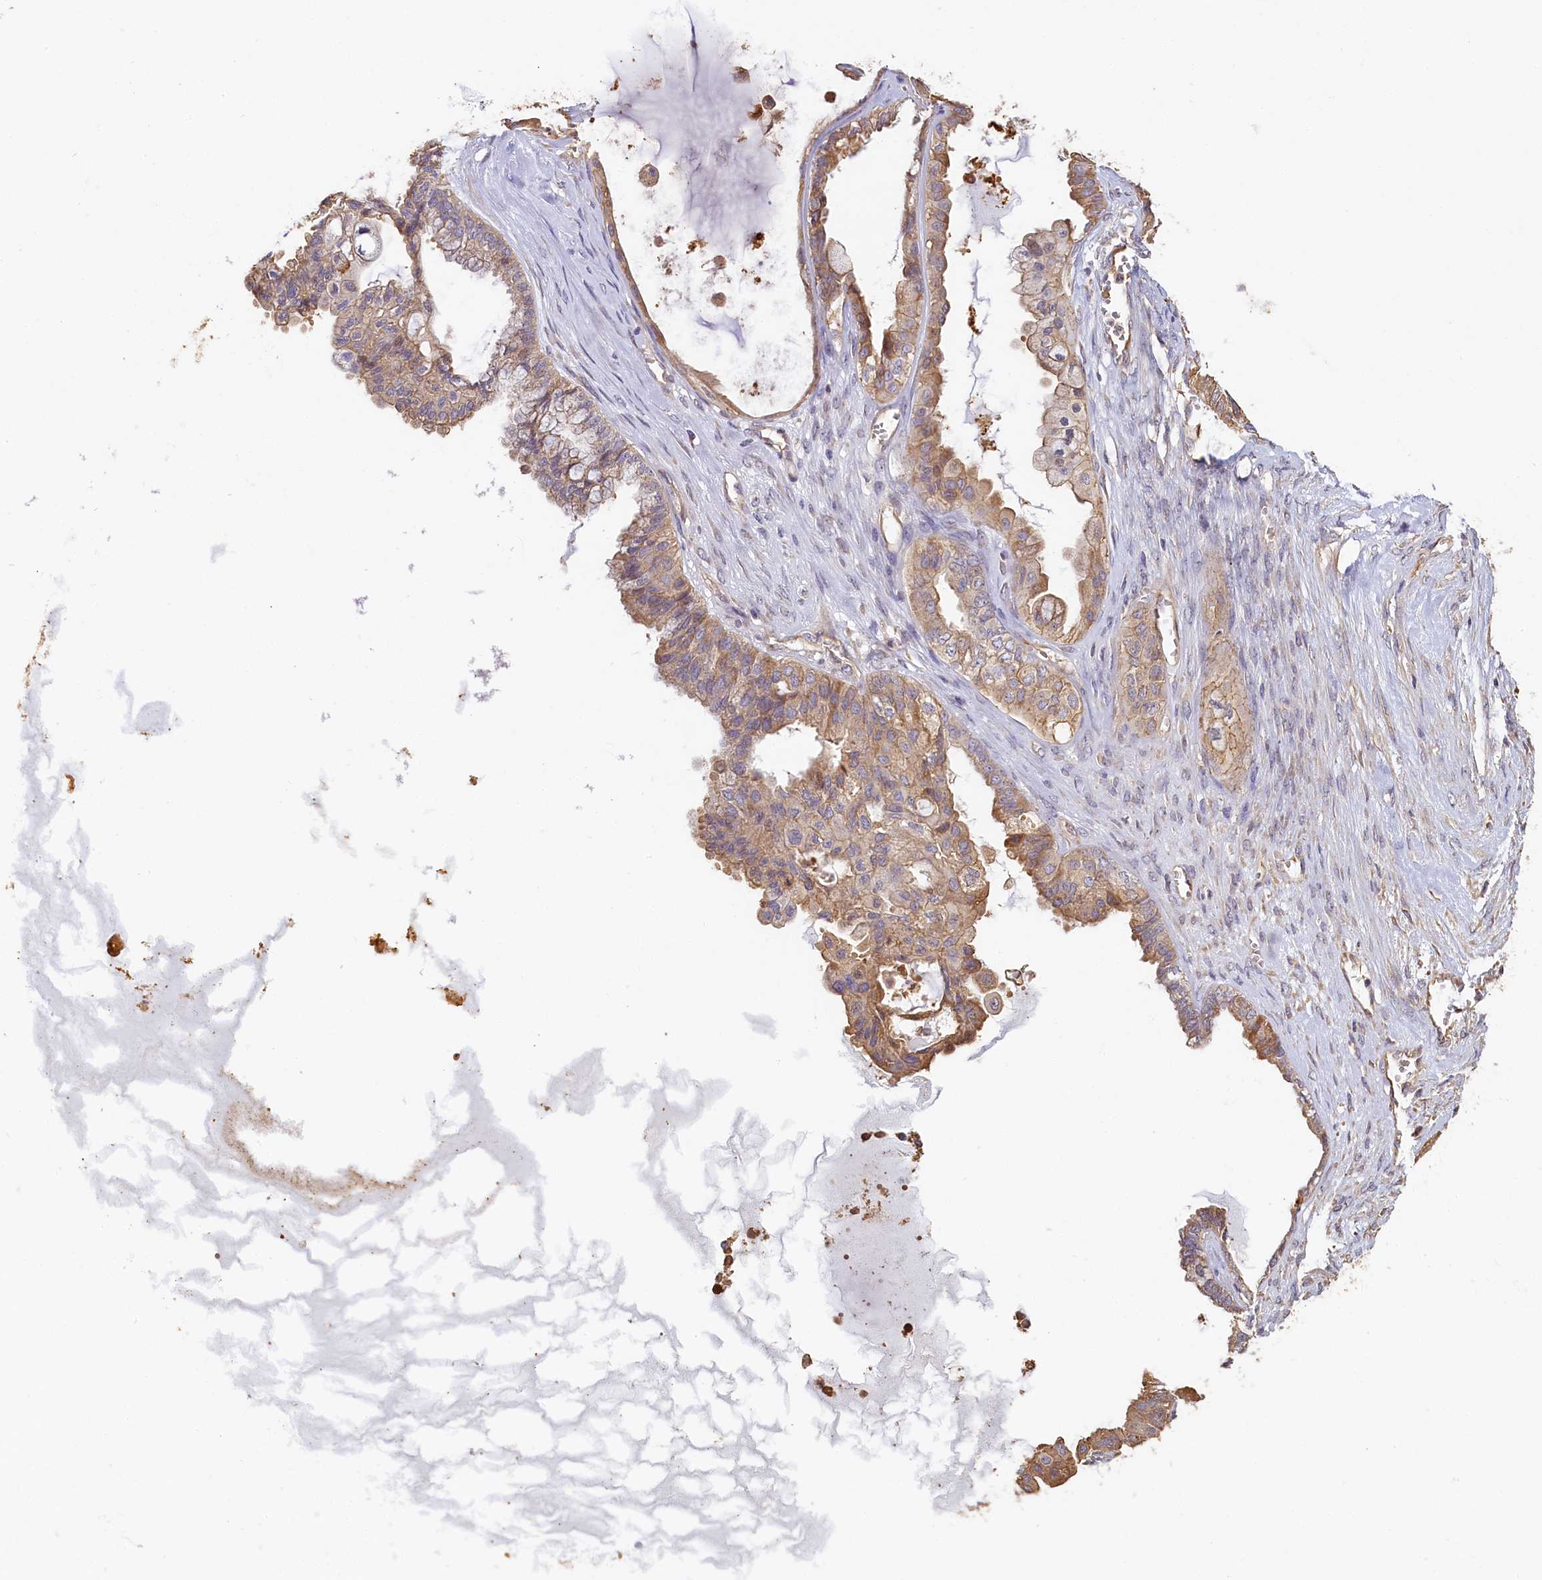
{"staining": {"intensity": "weak", "quantity": ">75%", "location": "cytoplasmic/membranous"}, "tissue": "ovarian cancer", "cell_type": "Tumor cells", "image_type": "cancer", "snomed": [{"axis": "morphology", "description": "Carcinoma, NOS"}, {"axis": "morphology", "description": "Carcinoma, endometroid"}, {"axis": "topography", "description": "Ovary"}], "caption": "Tumor cells show weak cytoplasmic/membranous staining in about >75% of cells in endometroid carcinoma (ovarian).", "gene": "KATNB1", "patient": {"sex": "female", "age": 50}}